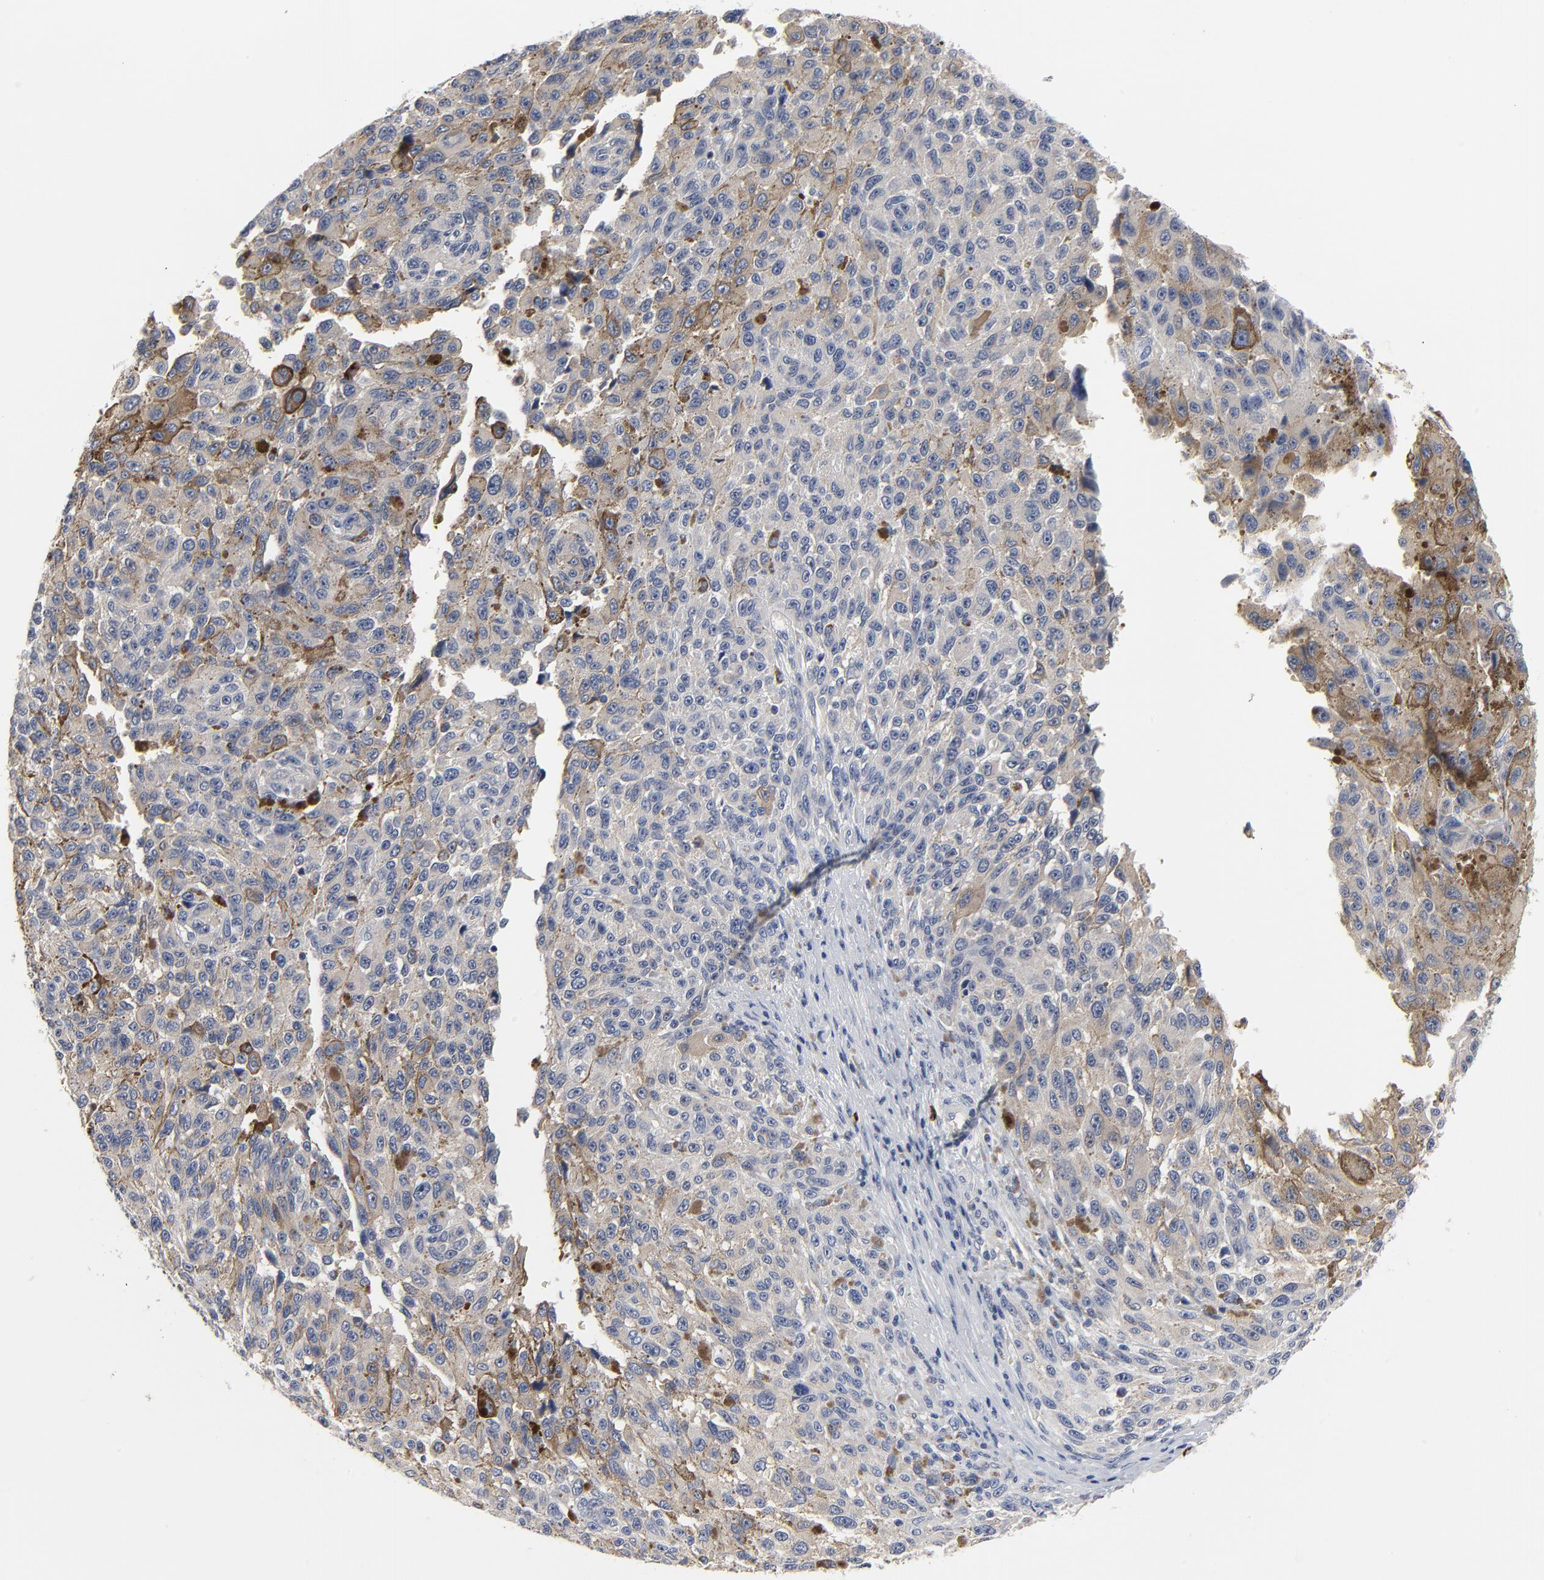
{"staining": {"intensity": "moderate", "quantity": "<25%", "location": "cytoplasmic/membranous"}, "tissue": "melanoma", "cell_type": "Tumor cells", "image_type": "cancer", "snomed": [{"axis": "morphology", "description": "Malignant melanoma, NOS"}, {"axis": "topography", "description": "Skin"}], "caption": "An image showing moderate cytoplasmic/membranous staining in approximately <25% of tumor cells in melanoma, as visualized by brown immunohistochemical staining.", "gene": "FBXL5", "patient": {"sex": "male", "age": 81}}